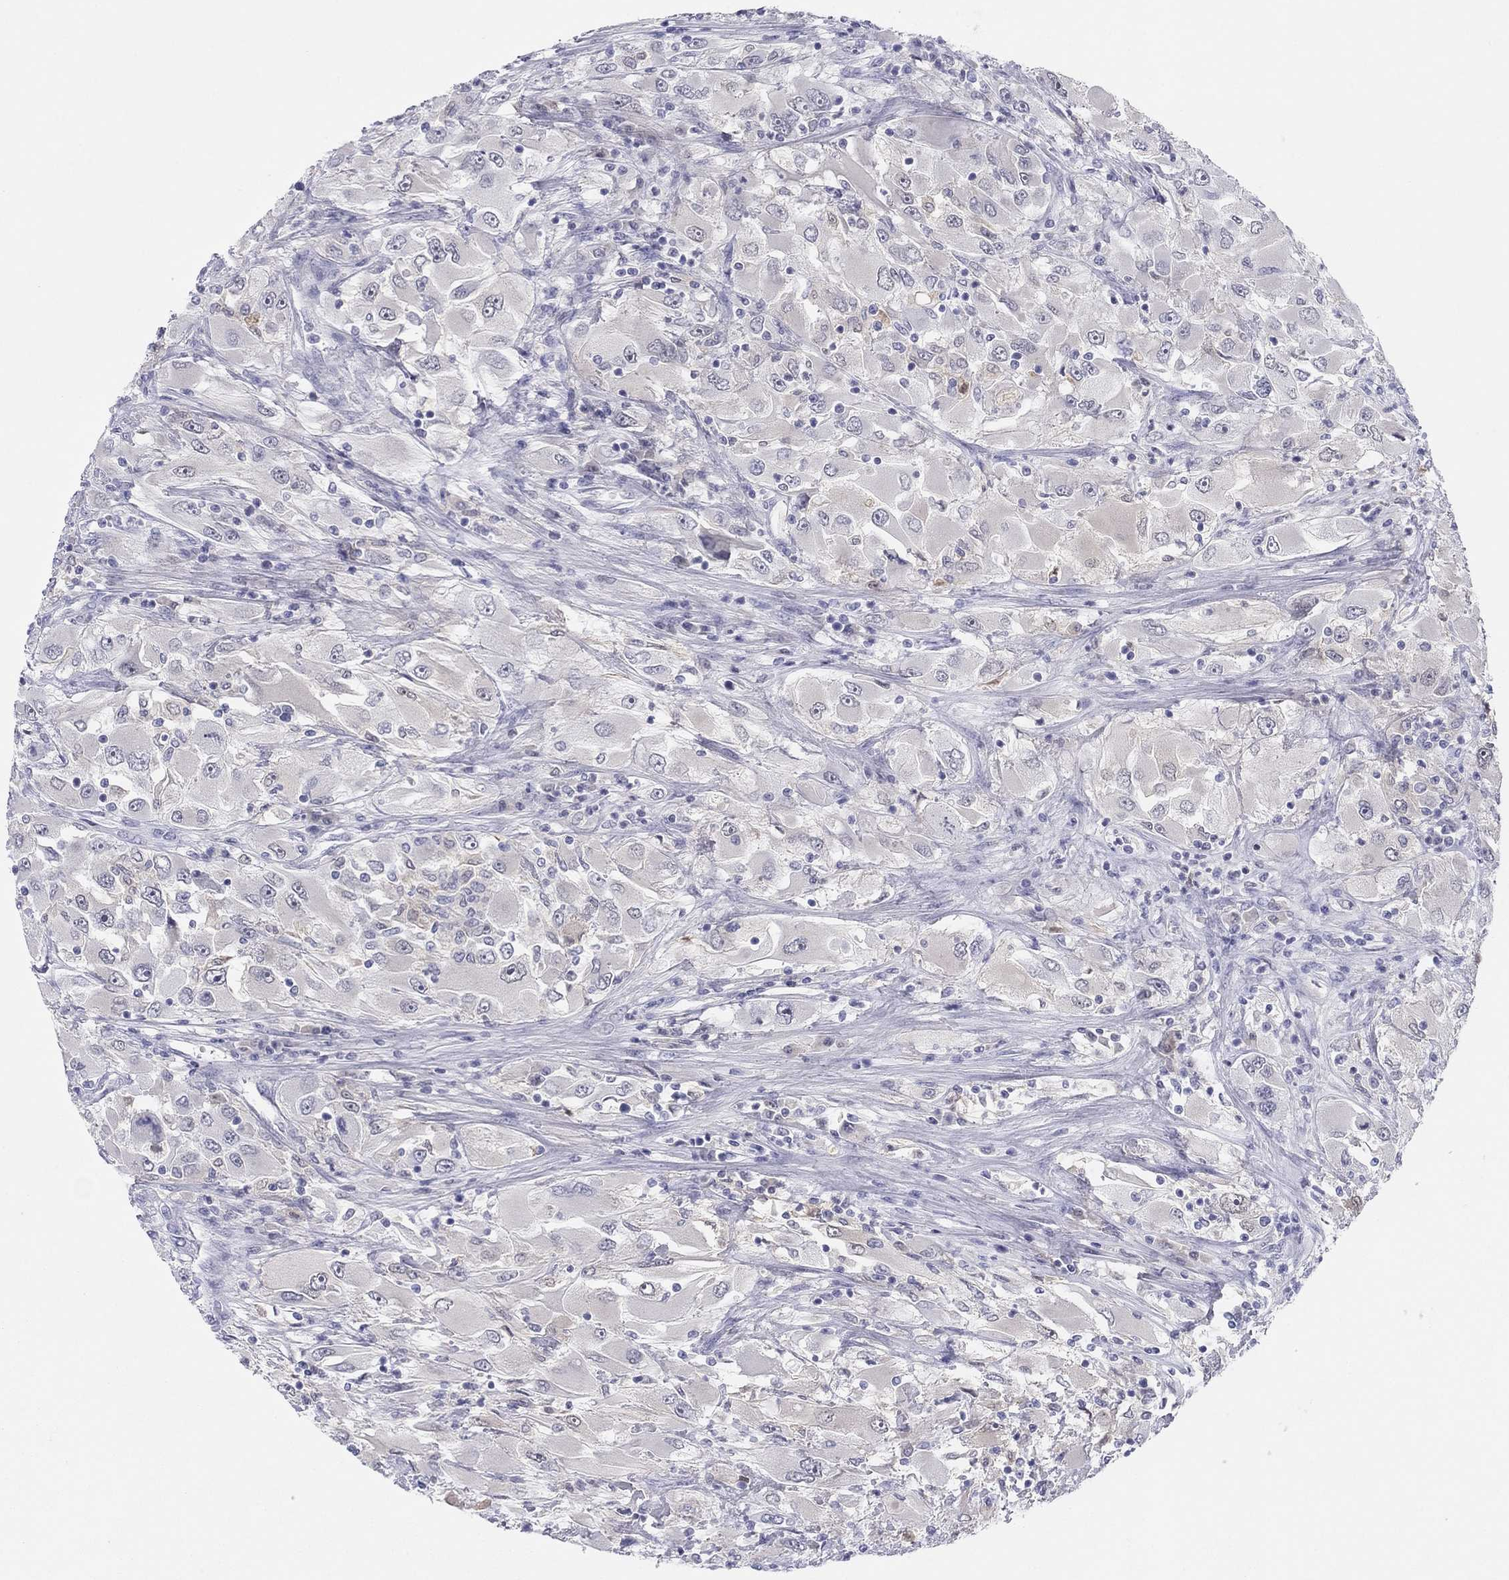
{"staining": {"intensity": "weak", "quantity": "25%-75%", "location": "cytoplasmic/membranous"}, "tissue": "renal cancer", "cell_type": "Tumor cells", "image_type": "cancer", "snomed": [{"axis": "morphology", "description": "Adenocarcinoma, NOS"}, {"axis": "topography", "description": "Kidney"}], "caption": "Immunohistochemical staining of adenocarcinoma (renal) exhibits low levels of weak cytoplasmic/membranous protein staining in approximately 25%-75% of tumor cells.", "gene": "PDXK", "patient": {"sex": "female", "age": 52}}